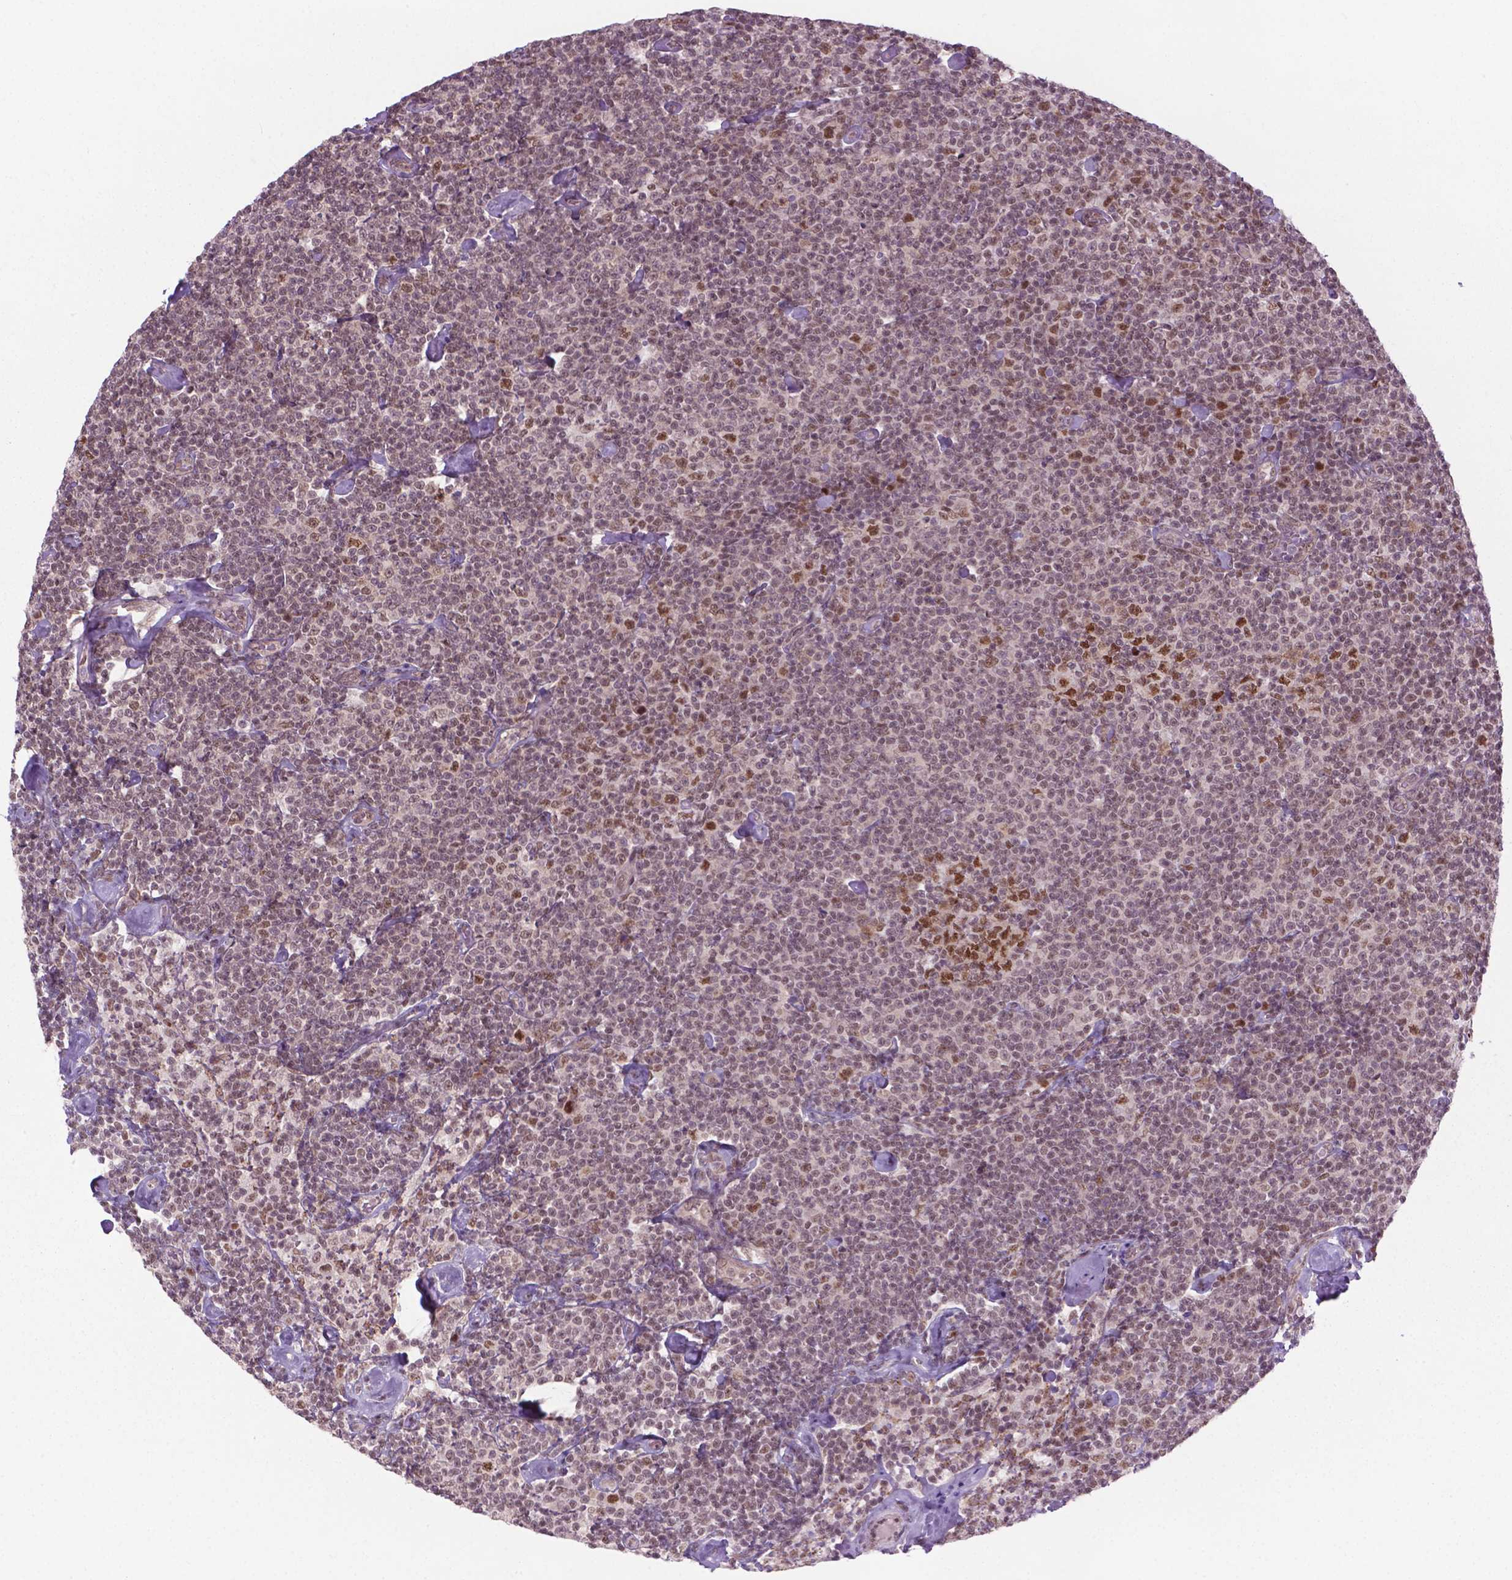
{"staining": {"intensity": "weak", "quantity": ">75%", "location": "nuclear"}, "tissue": "lymphoma", "cell_type": "Tumor cells", "image_type": "cancer", "snomed": [{"axis": "morphology", "description": "Malignant lymphoma, non-Hodgkin's type, Low grade"}, {"axis": "topography", "description": "Lymph node"}], "caption": "Brown immunohistochemical staining in human low-grade malignant lymphoma, non-Hodgkin's type exhibits weak nuclear expression in approximately >75% of tumor cells.", "gene": "PHAX", "patient": {"sex": "male", "age": 81}}